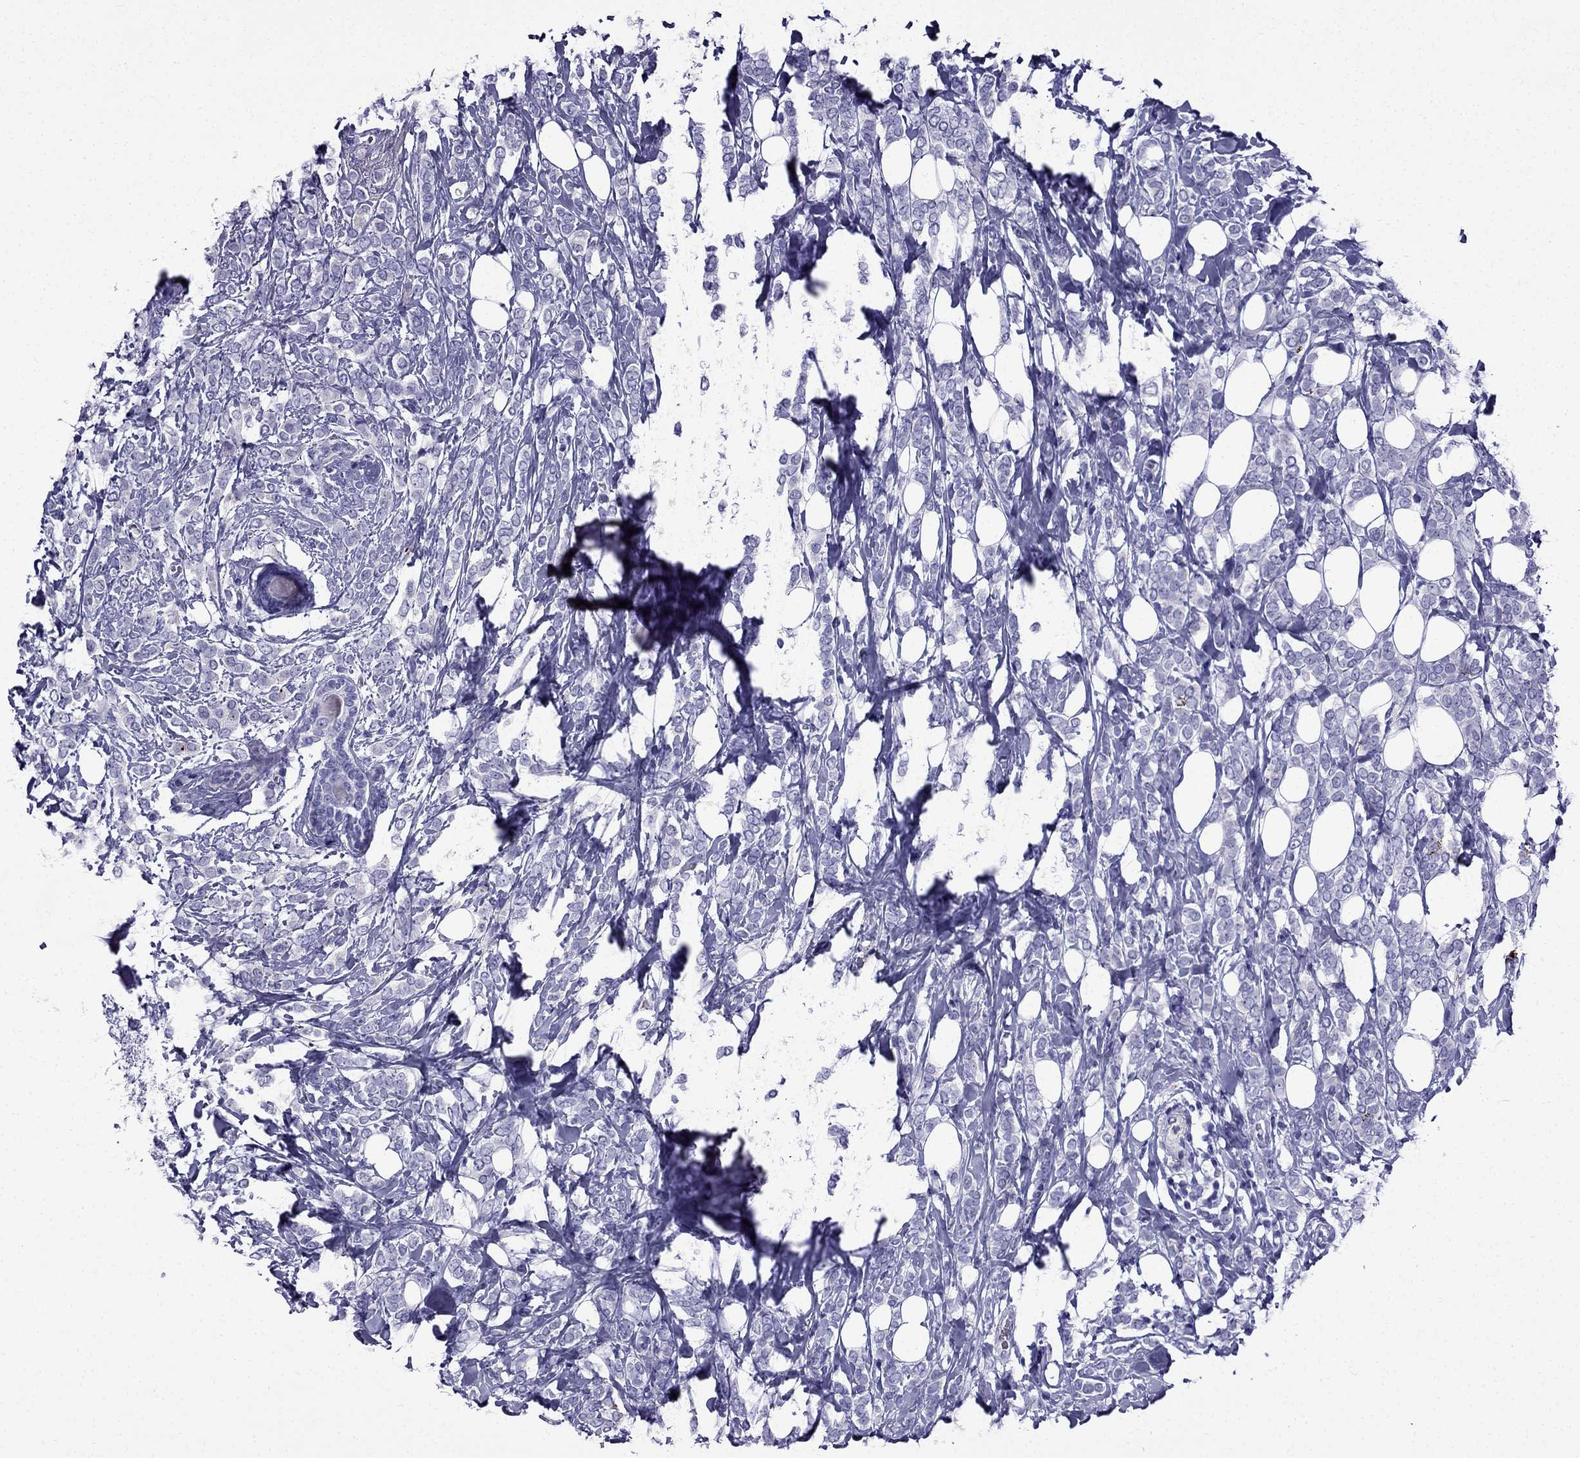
{"staining": {"intensity": "negative", "quantity": "none", "location": "none"}, "tissue": "breast cancer", "cell_type": "Tumor cells", "image_type": "cancer", "snomed": [{"axis": "morphology", "description": "Lobular carcinoma"}, {"axis": "topography", "description": "Breast"}], "caption": "An image of human breast cancer is negative for staining in tumor cells.", "gene": "ERC2", "patient": {"sex": "female", "age": 49}}